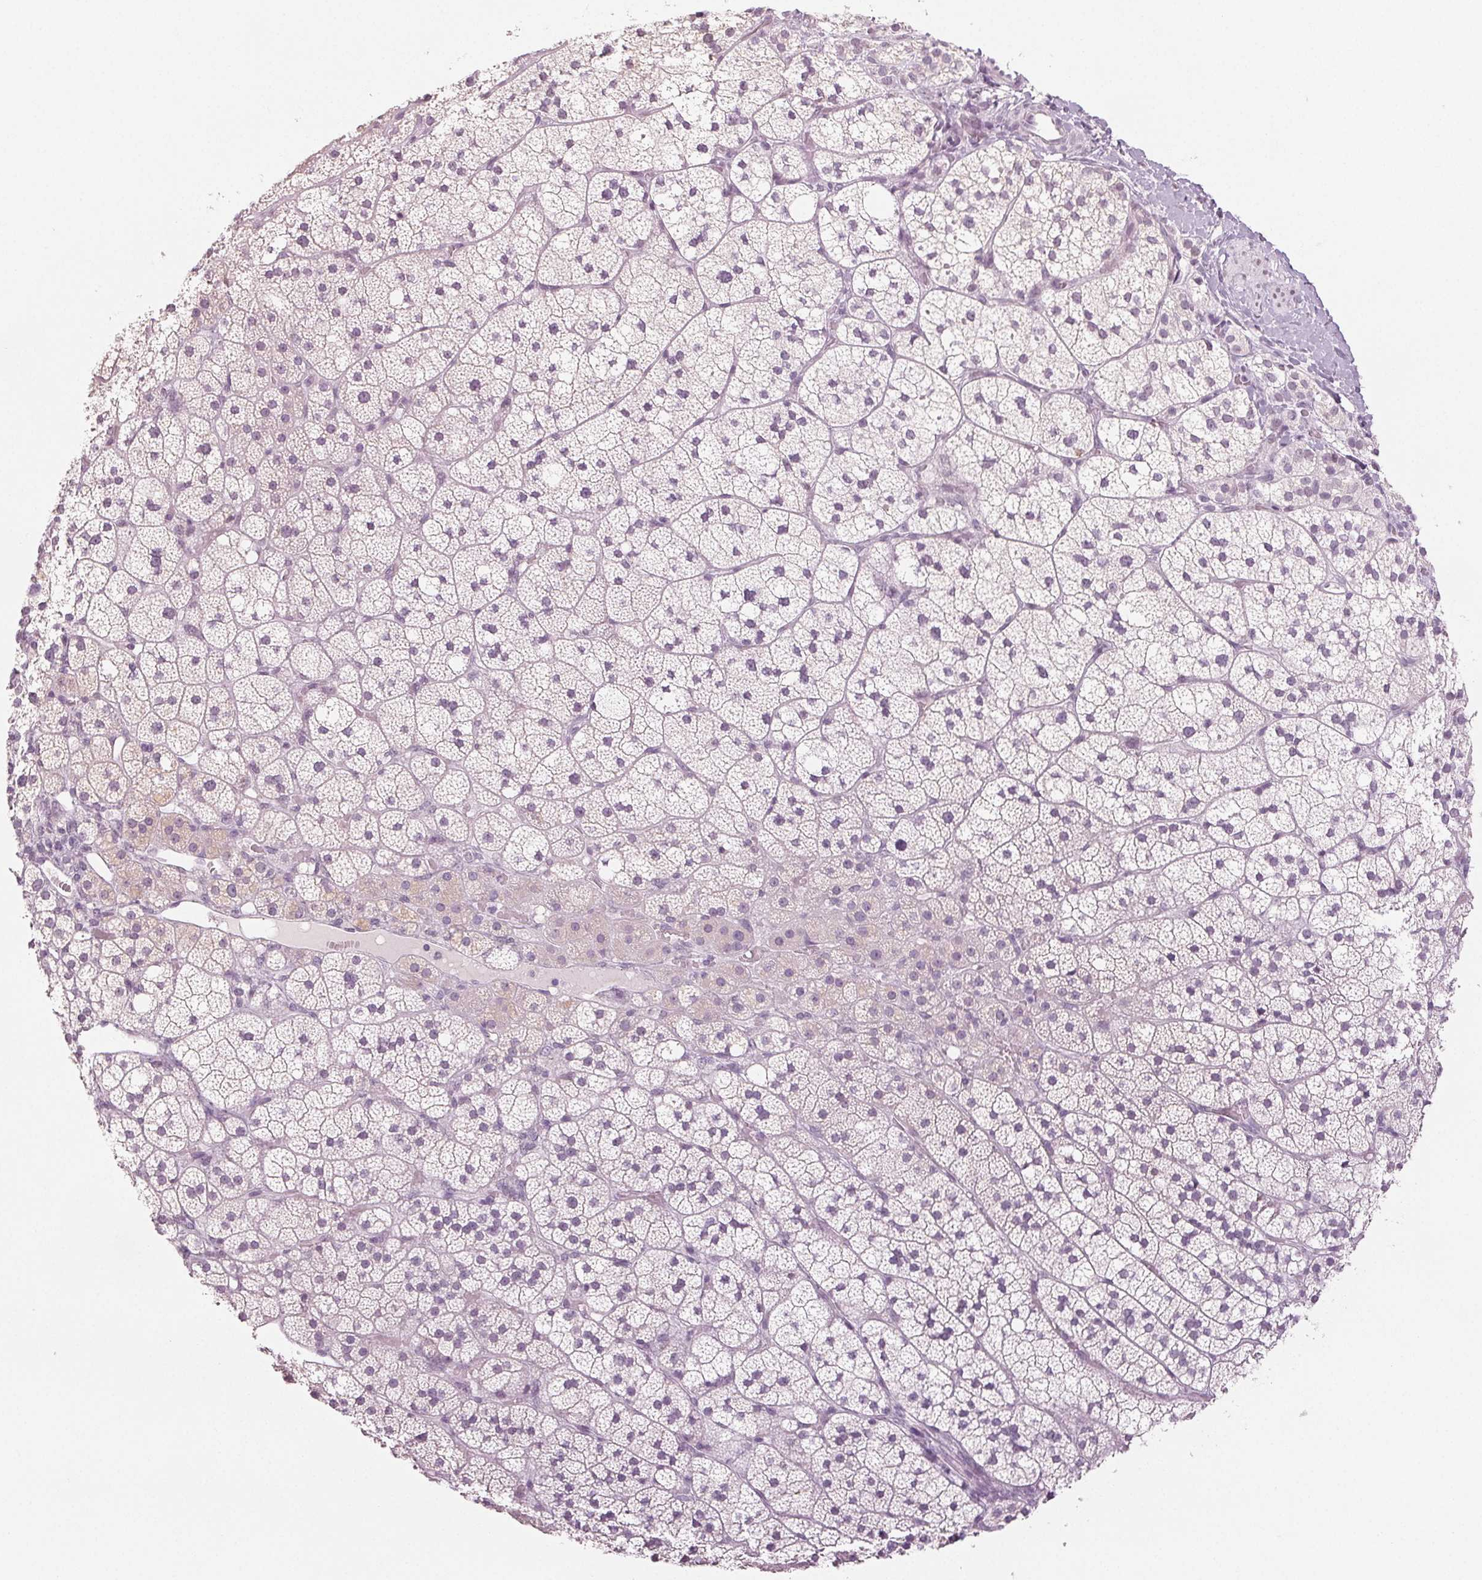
{"staining": {"intensity": "negative", "quantity": "none", "location": "none"}, "tissue": "adrenal gland", "cell_type": "Glandular cells", "image_type": "normal", "snomed": [{"axis": "morphology", "description": "Normal tissue, NOS"}, {"axis": "topography", "description": "Adrenal gland"}], "caption": "Micrograph shows no protein positivity in glandular cells of unremarkable adrenal gland.", "gene": "DNAJC6", "patient": {"sex": "male", "age": 53}}